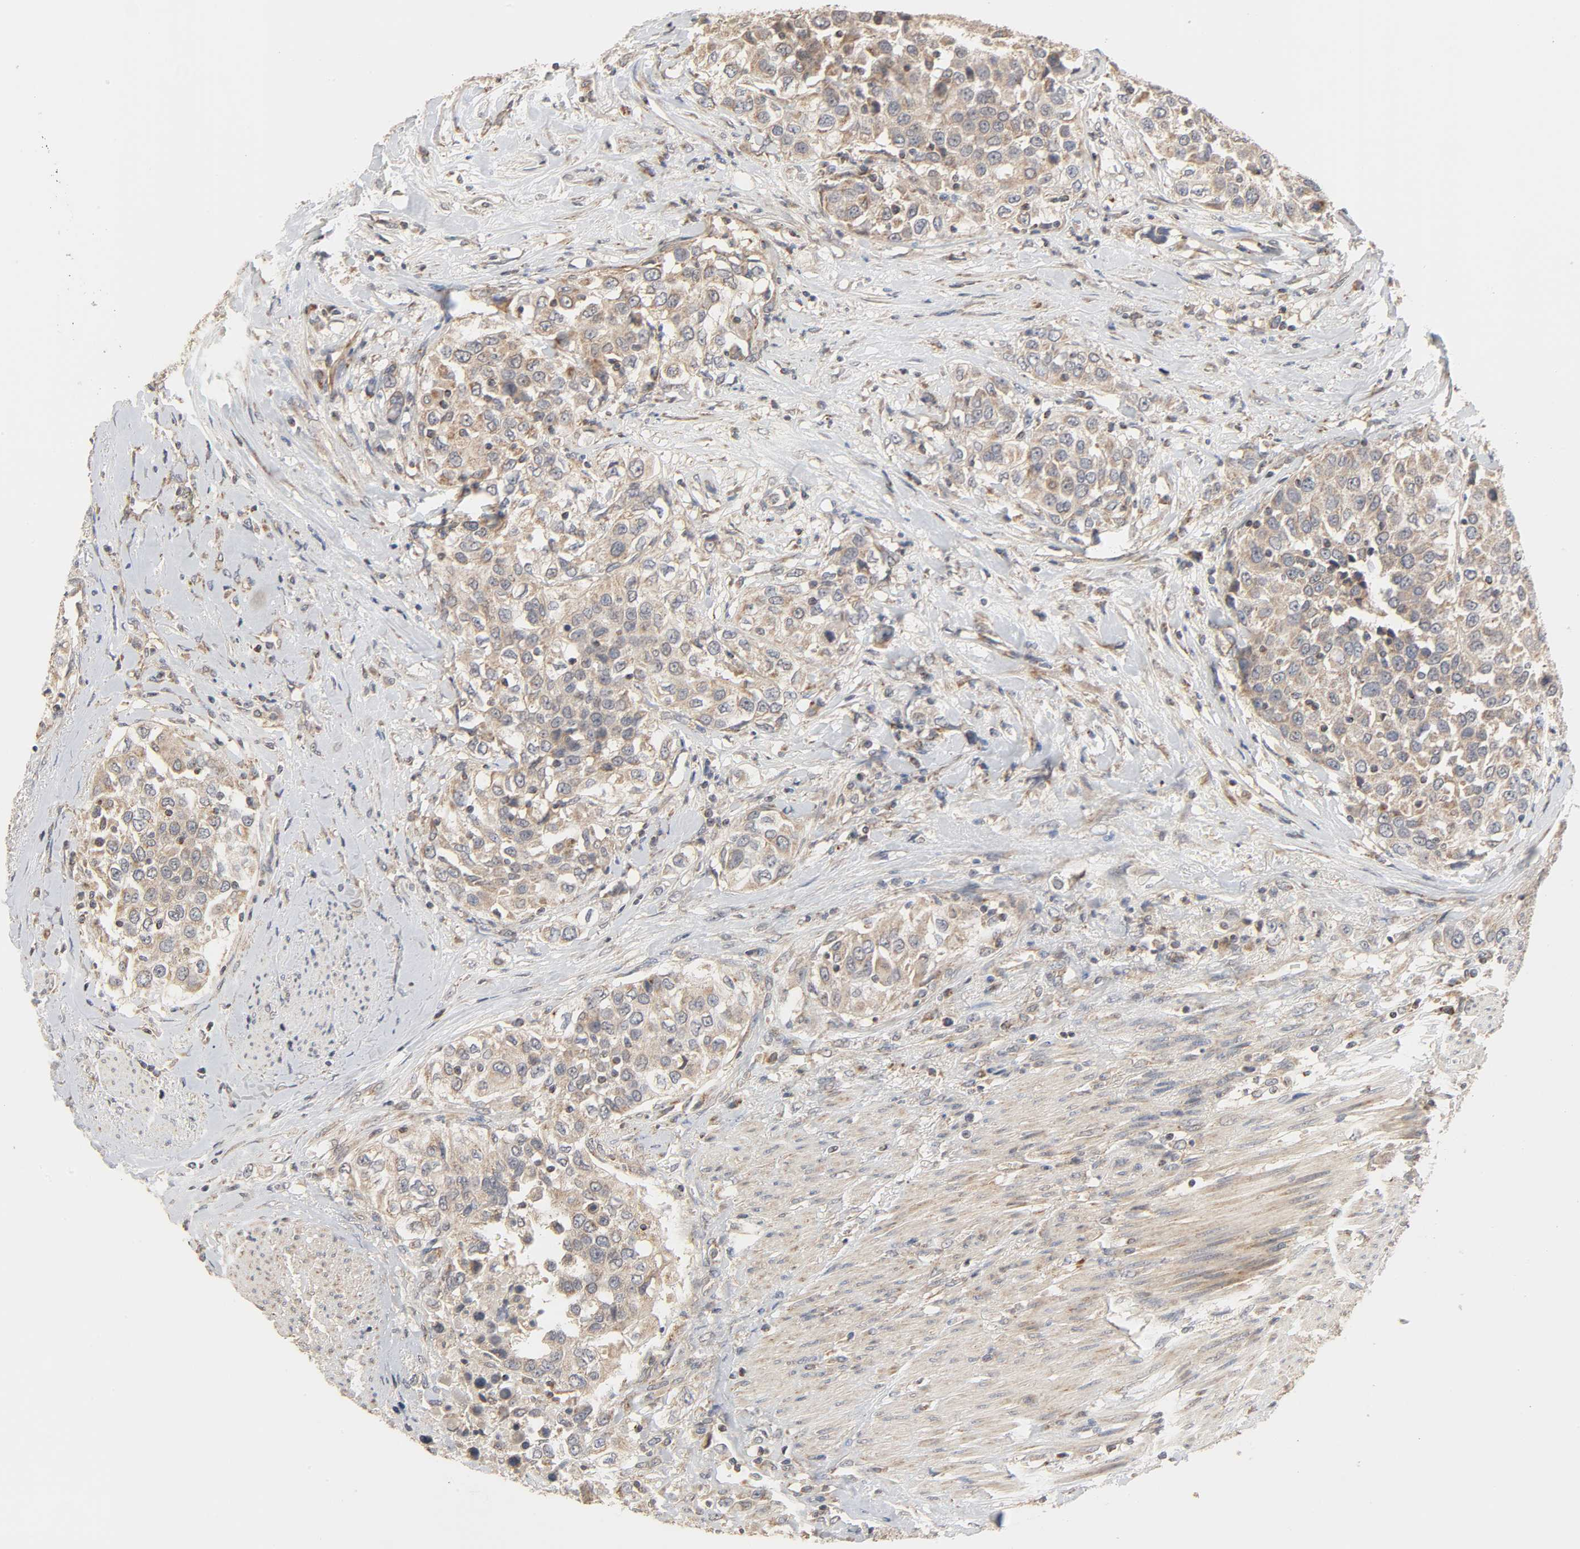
{"staining": {"intensity": "weak", "quantity": ">75%", "location": "cytoplasmic/membranous"}, "tissue": "urothelial cancer", "cell_type": "Tumor cells", "image_type": "cancer", "snomed": [{"axis": "morphology", "description": "Urothelial carcinoma, High grade"}, {"axis": "topography", "description": "Urinary bladder"}], "caption": "Immunohistochemical staining of human urothelial cancer exhibits low levels of weak cytoplasmic/membranous protein expression in about >75% of tumor cells.", "gene": "CLEC4E", "patient": {"sex": "female", "age": 80}}